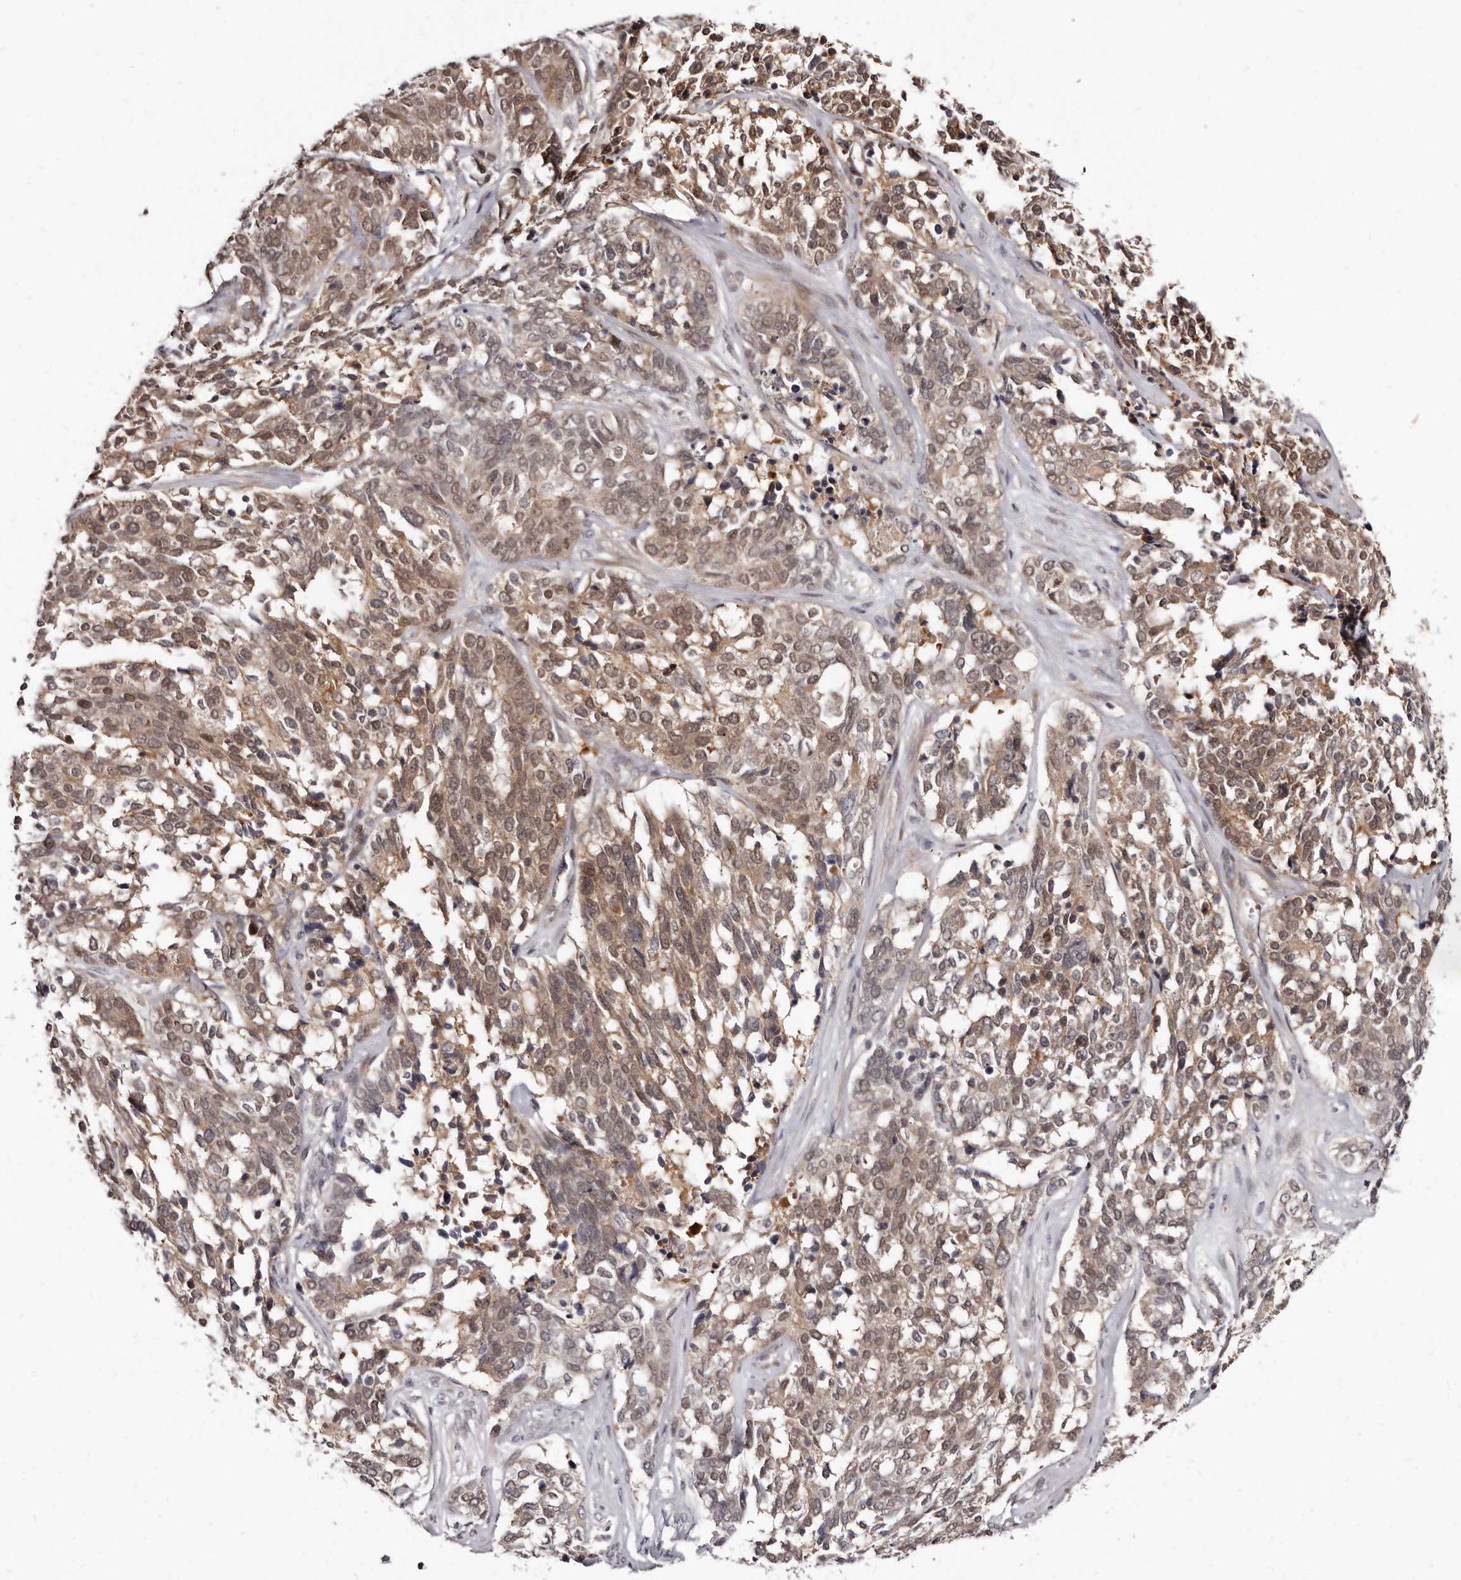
{"staining": {"intensity": "moderate", "quantity": ">75%", "location": "cytoplasmic/membranous,nuclear"}, "tissue": "ovarian cancer", "cell_type": "Tumor cells", "image_type": "cancer", "snomed": [{"axis": "morphology", "description": "Cystadenocarcinoma, serous, NOS"}, {"axis": "topography", "description": "Ovary"}], "caption": "High-magnification brightfield microscopy of ovarian serous cystadenocarcinoma stained with DAB (brown) and counterstained with hematoxylin (blue). tumor cells exhibit moderate cytoplasmic/membranous and nuclear expression is seen in about>75% of cells. (Brightfield microscopy of DAB IHC at high magnification).", "gene": "PHF20L1", "patient": {"sex": "female", "age": 44}}